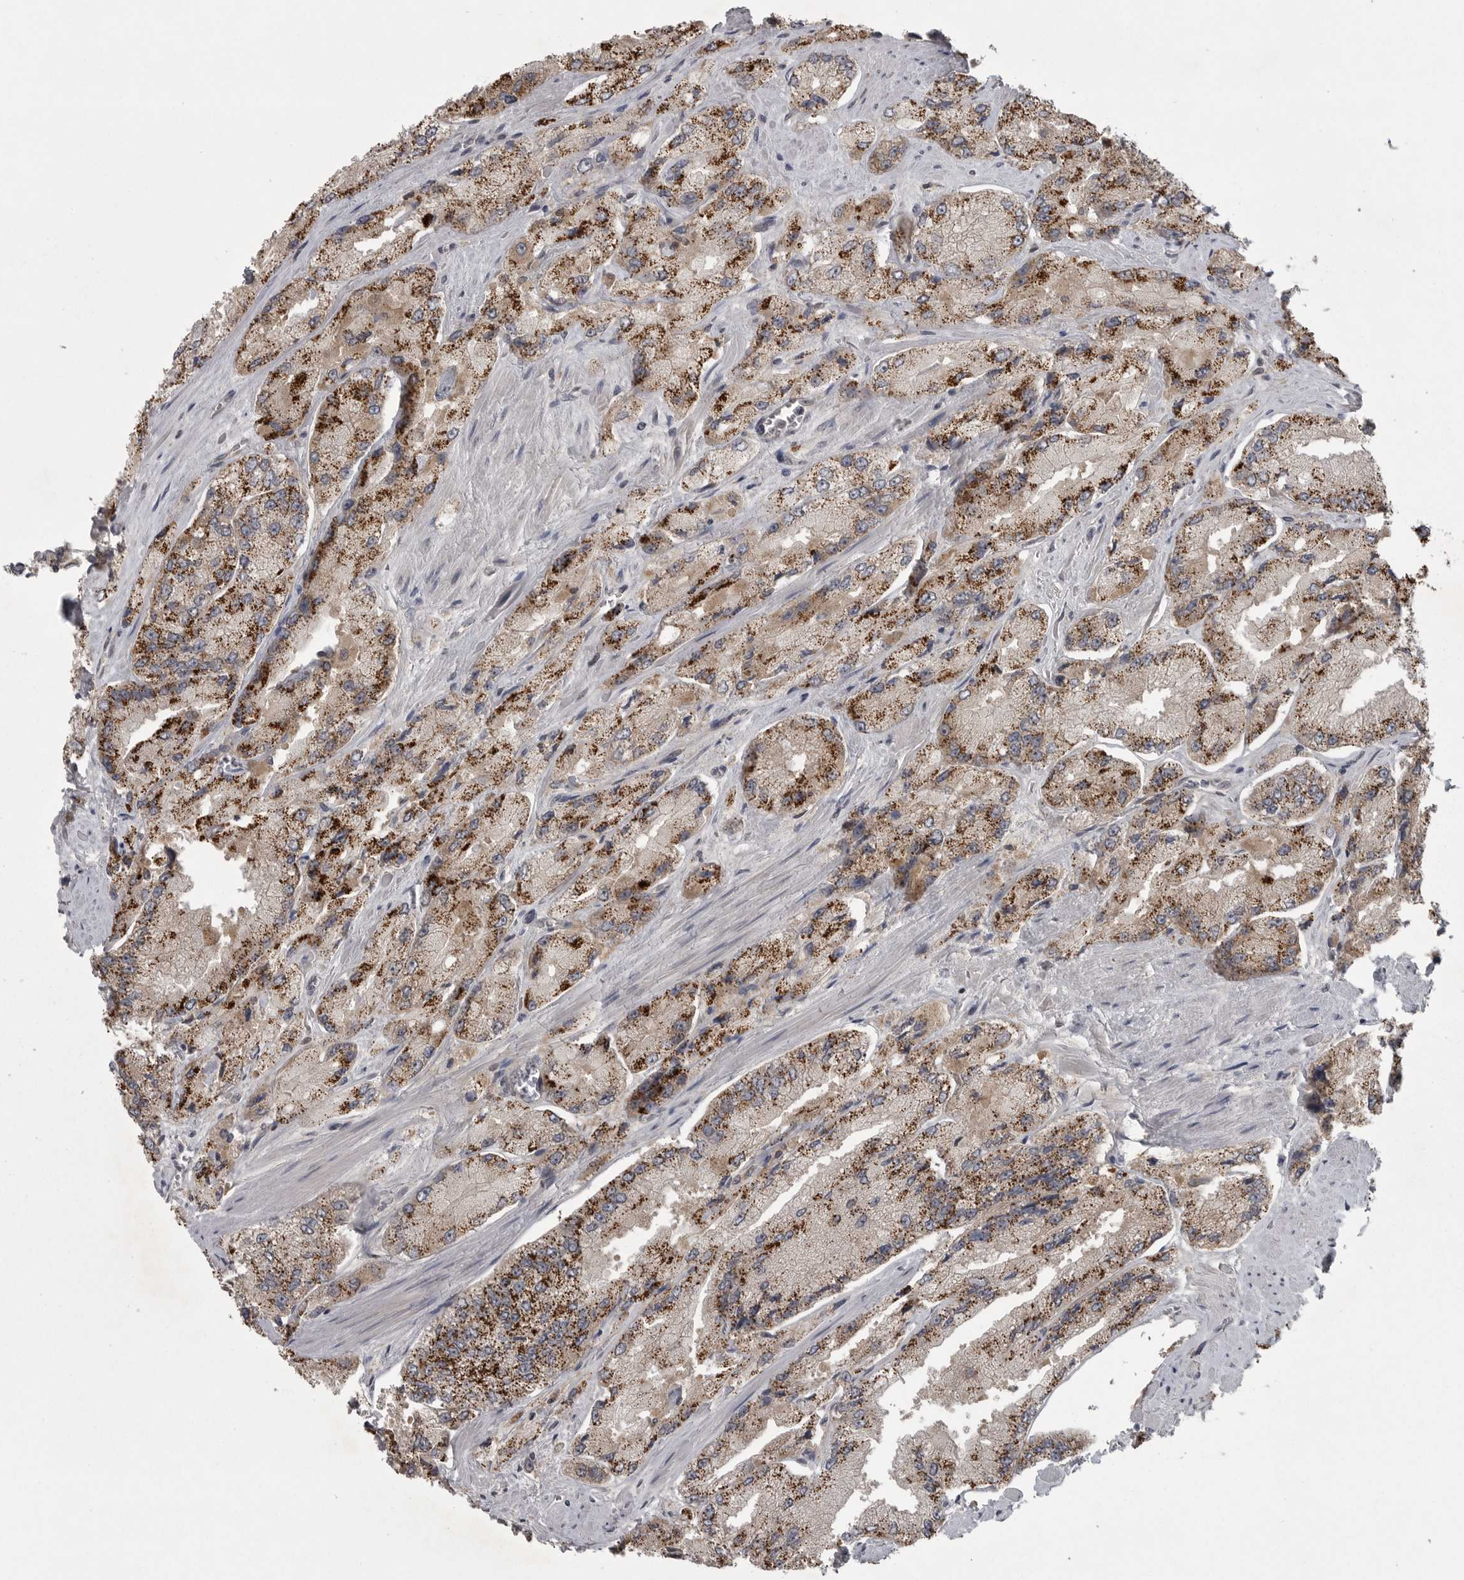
{"staining": {"intensity": "moderate", "quantity": "25%-75%", "location": "cytoplasmic/membranous"}, "tissue": "prostate cancer", "cell_type": "Tumor cells", "image_type": "cancer", "snomed": [{"axis": "morphology", "description": "Adenocarcinoma, High grade"}, {"axis": "topography", "description": "Prostate"}], "caption": "High-grade adenocarcinoma (prostate) stained for a protein (brown) demonstrates moderate cytoplasmic/membranous positive positivity in approximately 25%-75% of tumor cells.", "gene": "PHF13", "patient": {"sex": "male", "age": 58}}